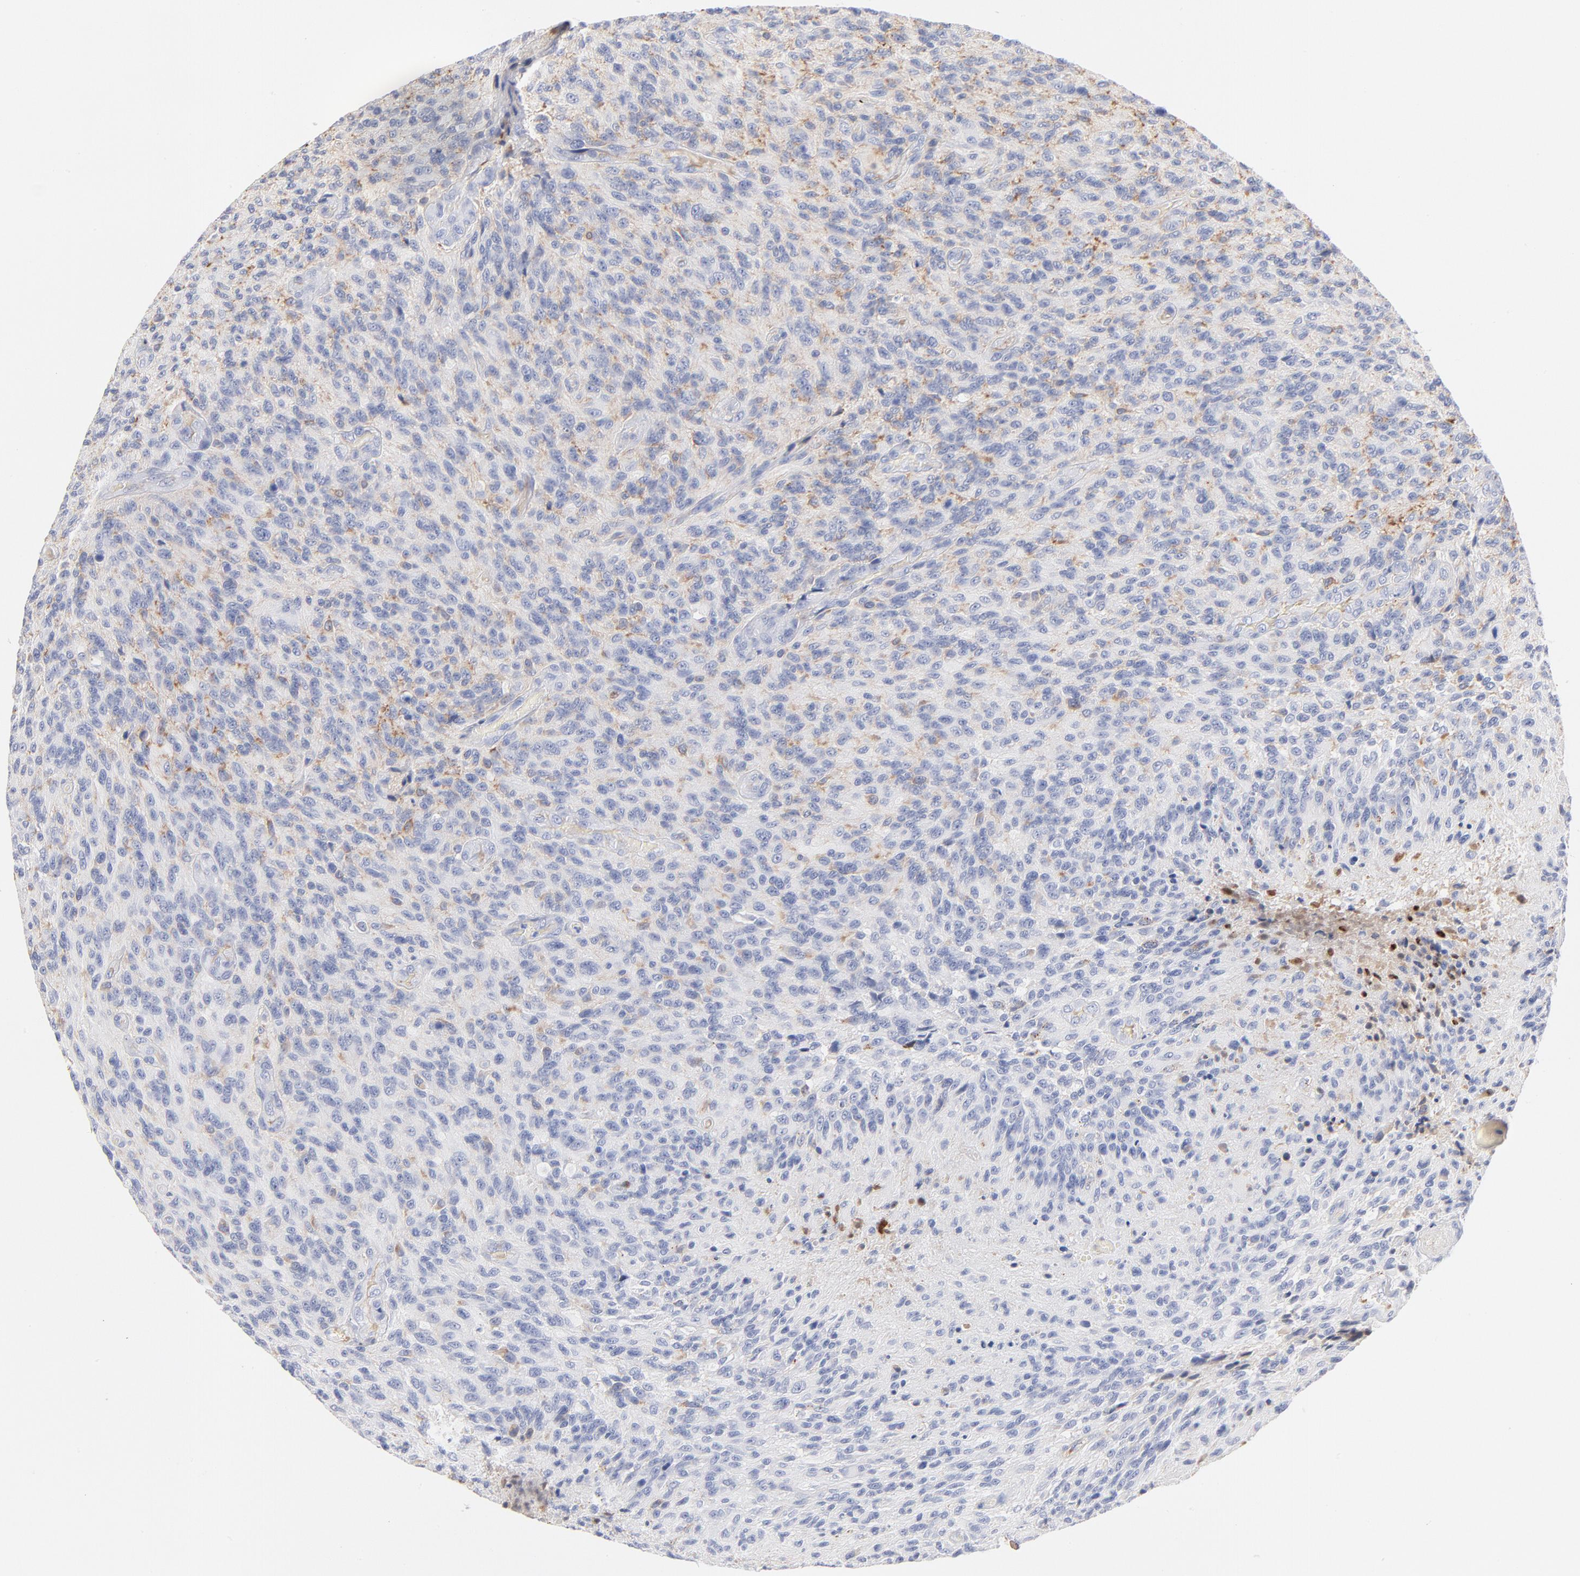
{"staining": {"intensity": "negative", "quantity": "none", "location": "none"}, "tissue": "glioma", "cell_type": "Tumor cells", "image_type": "cancer", "snomed": [{"axis": "morphology", "description": "Normal tissue, NOS"}, {"axis": "morphology", "description": "Glioma, malignant, High grade"}, {"axis": "topography", "description": "Cerebral cortex"}], "caption": "Tumor cells show no significant positivity in glioma.", "gene": "C3", "patient": {"sex": "male", "age": 56}}